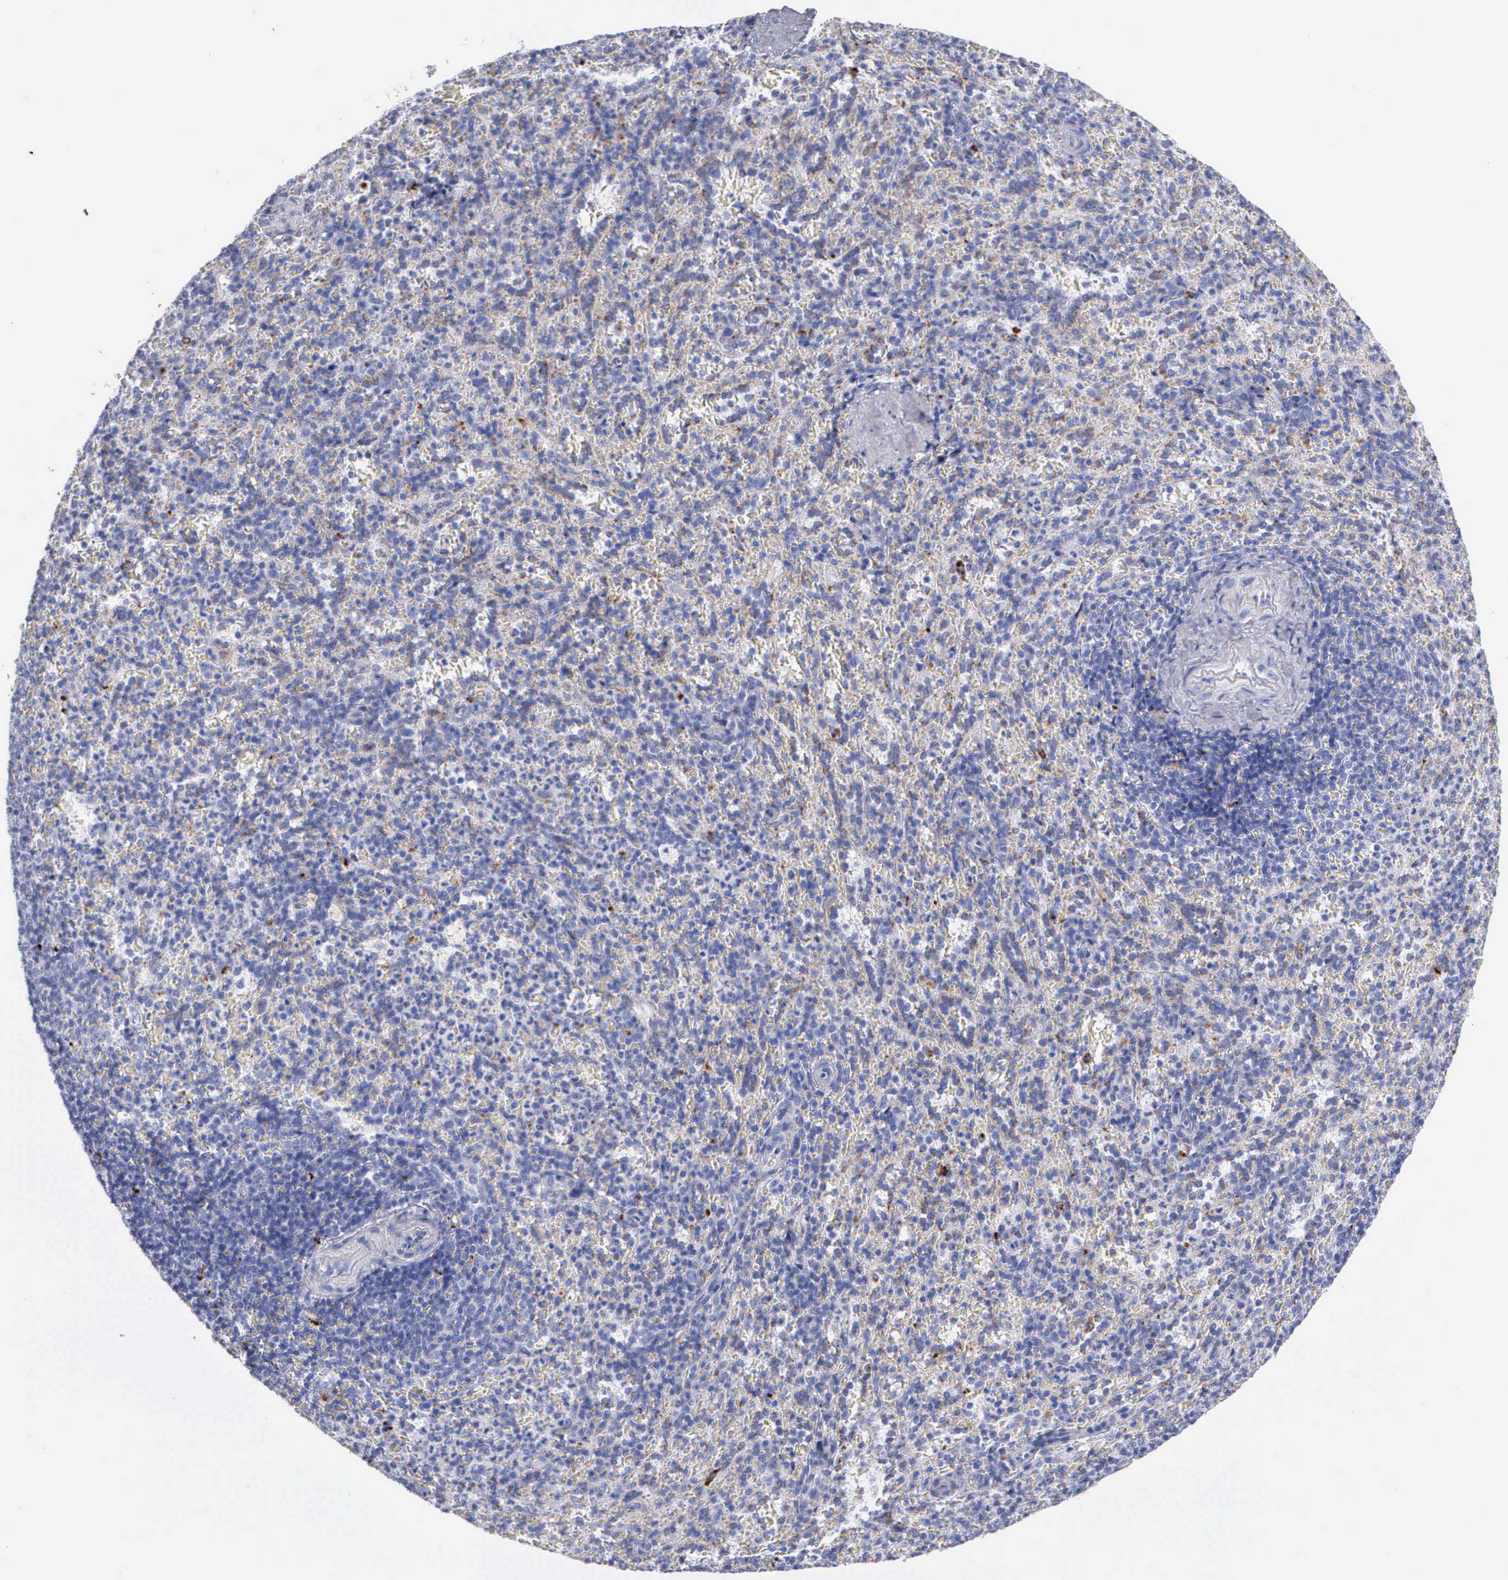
{"staining": {"intensity": "negative", "quantity": "none", "location": "none"}, "tissue": "spleen", "cell_type": "Cells in red pulp", "image_type": "normal", "snomed": [{"axis": "morphology", "description": "Normal tissue, NOS"}, {"axis": "topography", "description": "Spleen"}], "caption": "Immunohistochemistry (IHC) photomicrograph of normal spleen stained for a protein (brown), which exhibits no positivity in cells in red pulp.", "gene": "CTSL", "patient": {"sex": "female", "age": 21}}